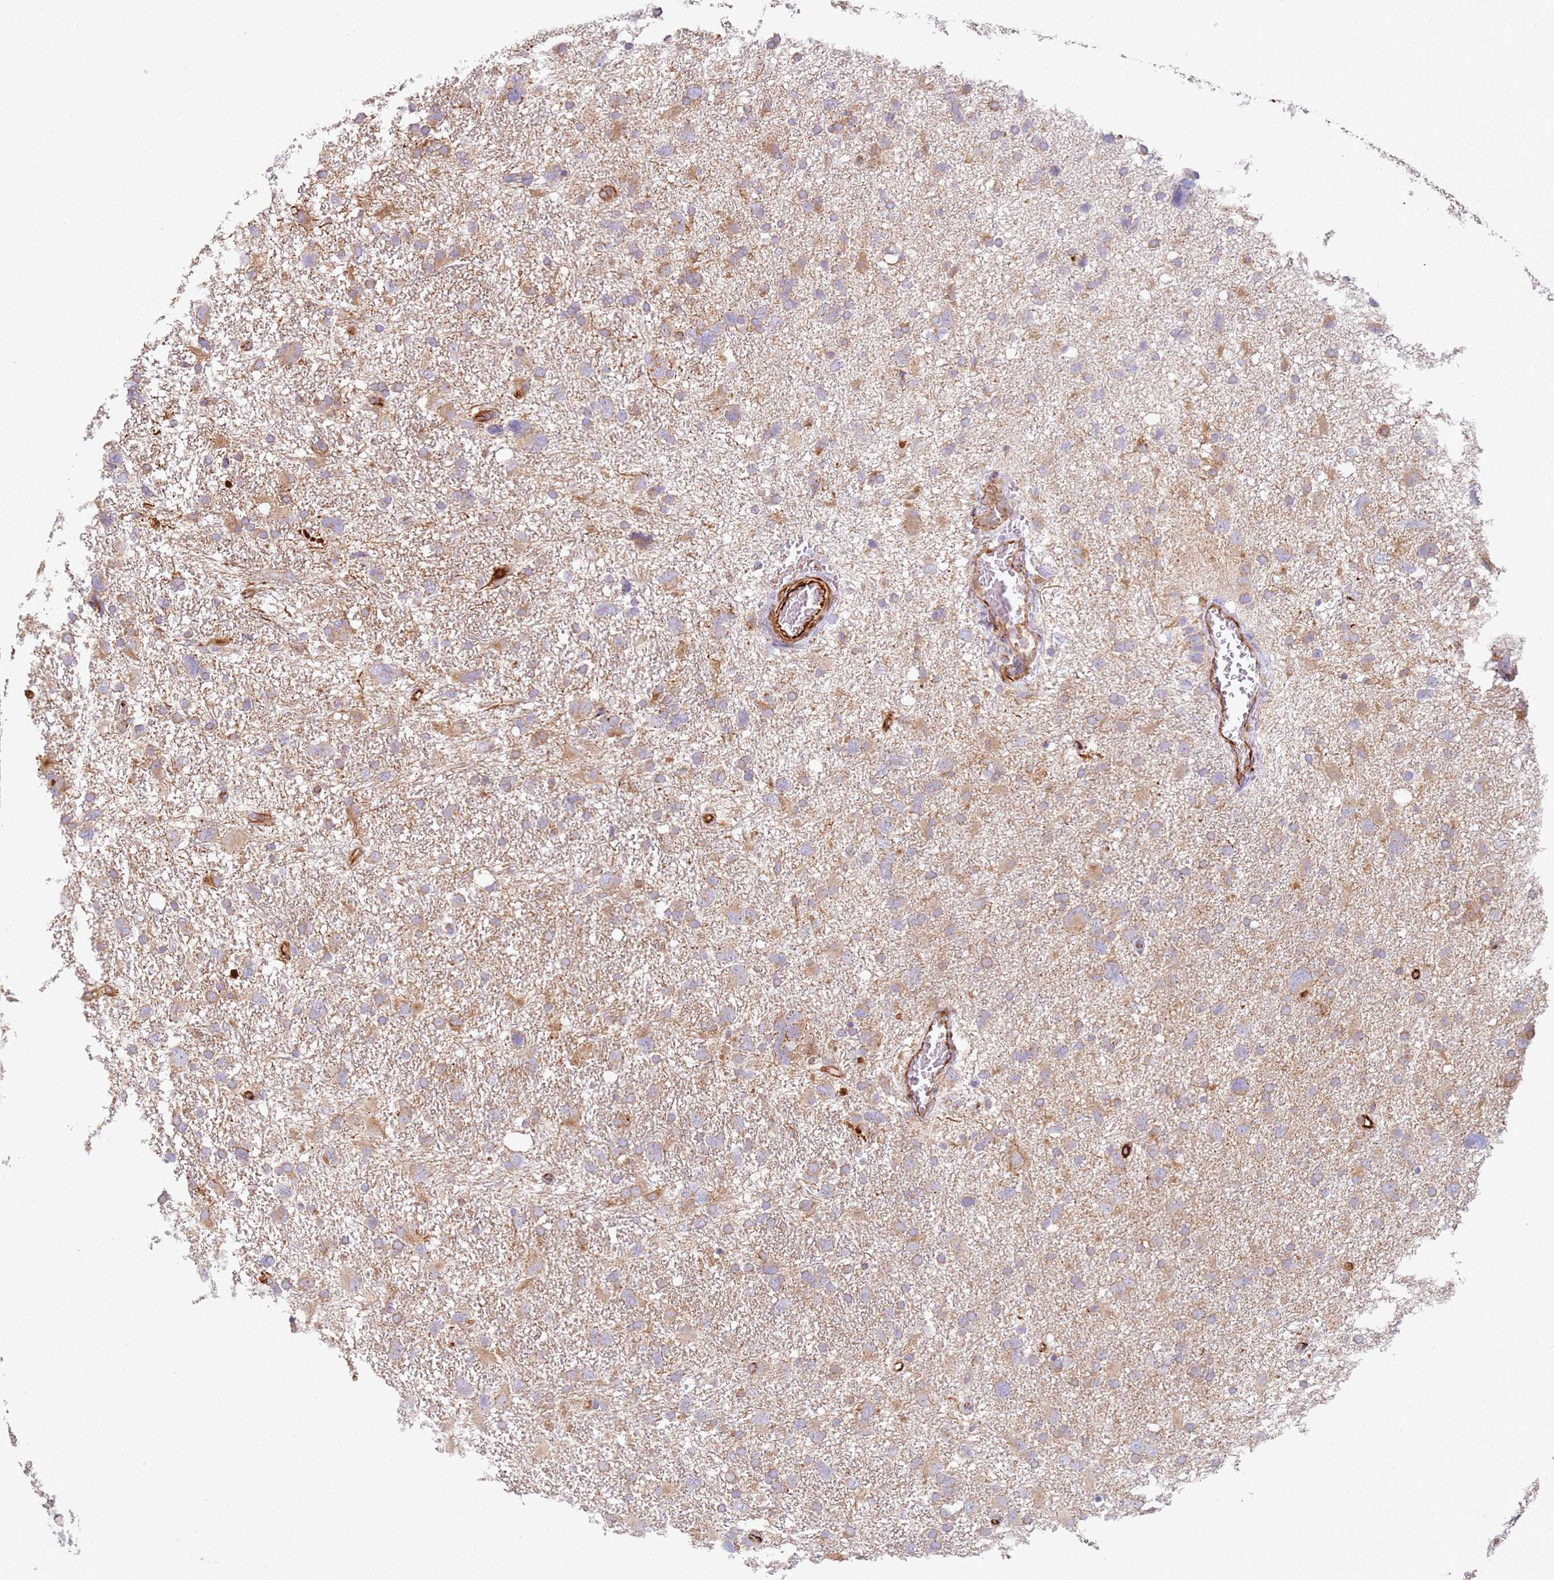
{"staining": {"intensity": "moderate", "quantity": ">75%", "location": "cytoplasmic/membranous"}, "tissue": "glioma", "cell_type": "Tumor cells", "image_type": "cancer", "snomed": [{"axis": "morphology", "description": "Glioma, malignant, High grade"}, {"axis": "topography", "description": "Brain"}], "caption": "High-grade glioma (malignant) was stained to show a protein in brown. There is medium levels of moderate cytoplasmic/membranous staining in about >75% of tumor cells. (Brightfield microscopy of DAB IHC at high magnification).", "gene": "SNAPIN", "patient": {"sex": "male", "age": 61}}